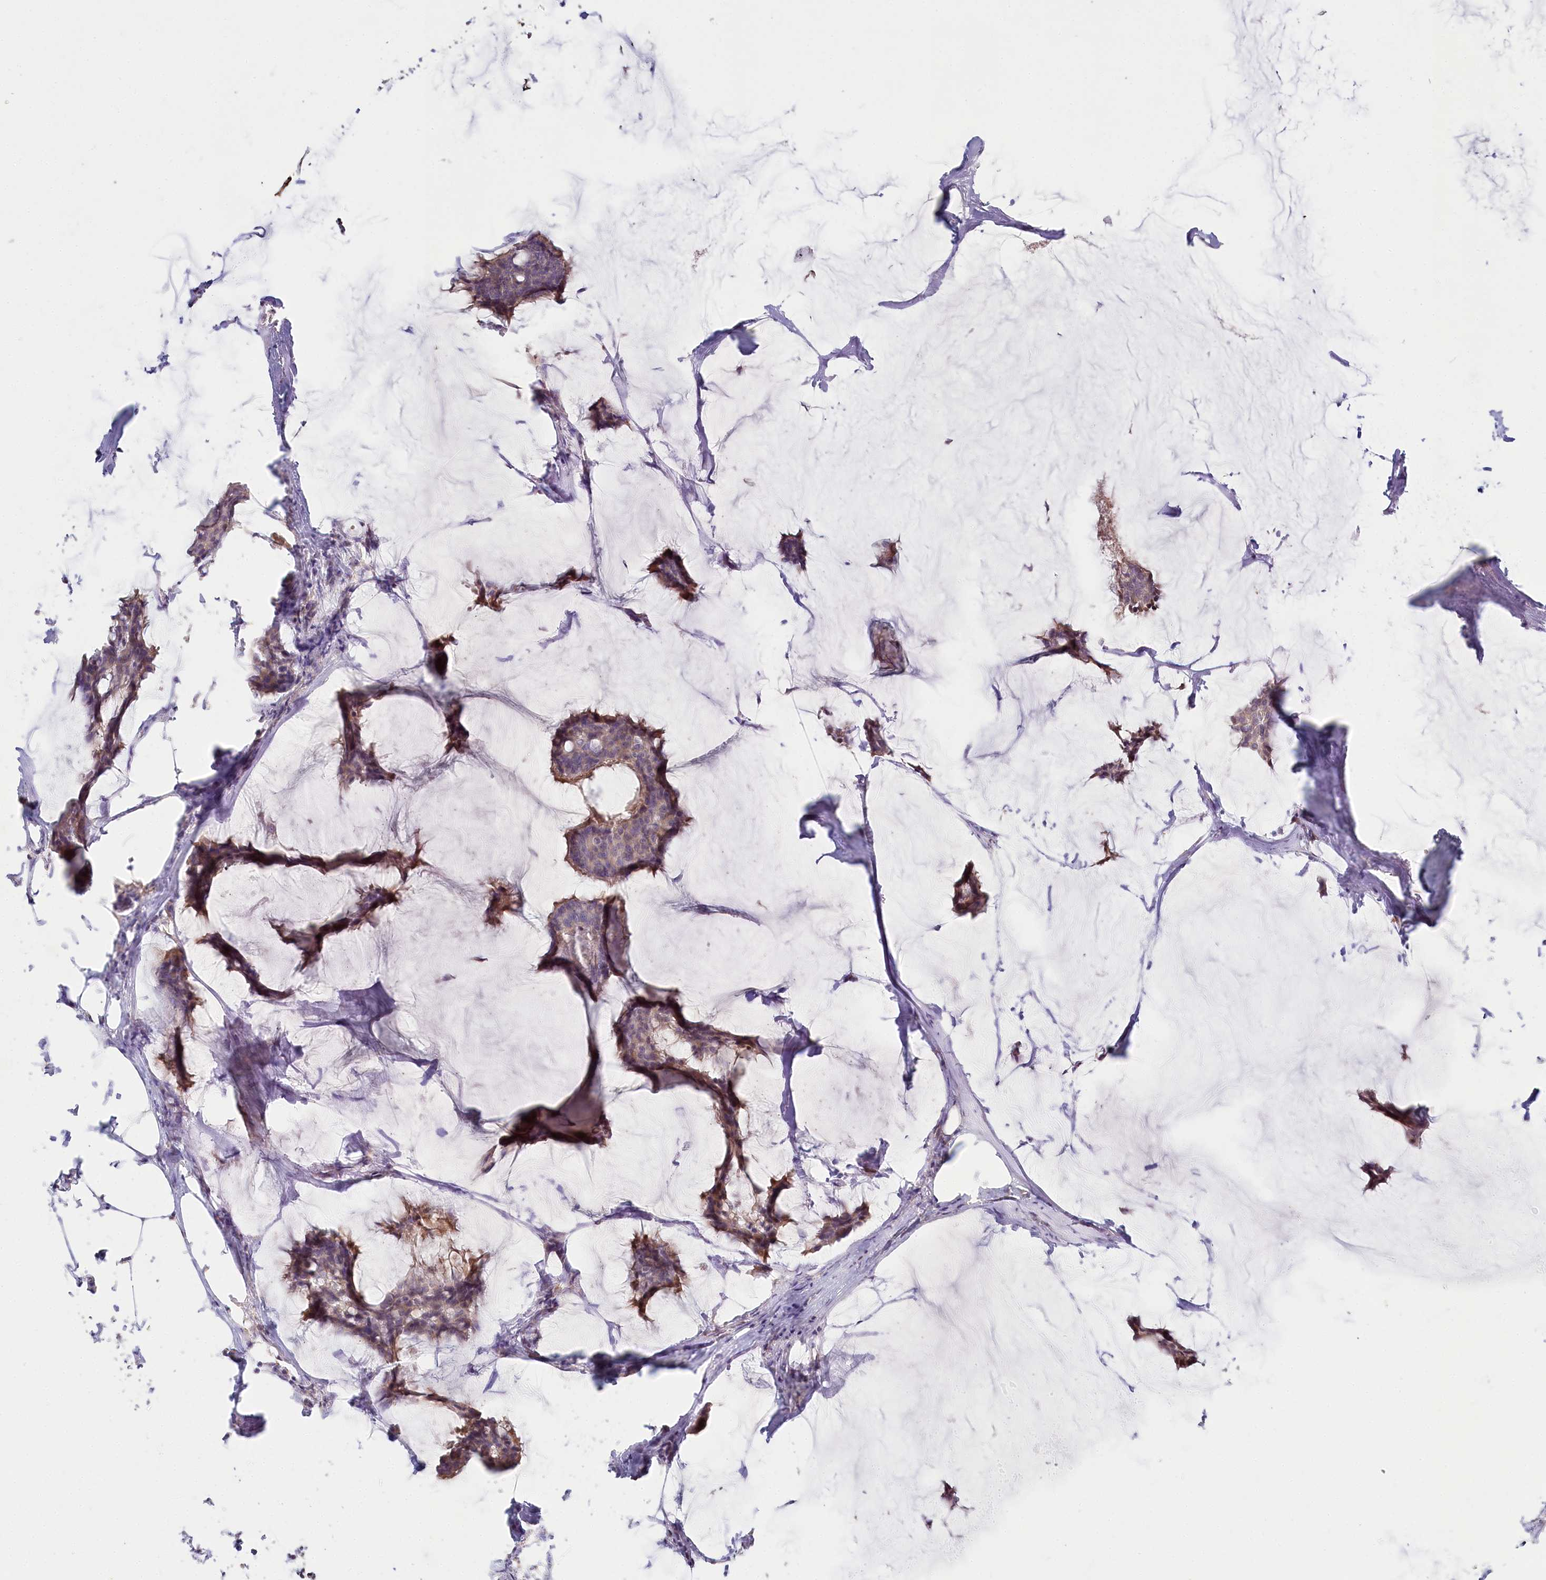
{"staining": {"intensity": "weak", "quantity": "25%-75%", "location": "cytoplasmic/membranous"}, "tissue": "breast cancer", "cell_type": "Tumor cells", "image_type": "cancer", "snomed": [{"axis": "morphology", "description": "Duct carcinoma"}, {"axis": "topography", "description": "Breast"}], "caption": "A brown stain labels weak cytoplasmic/membranous positivity of a protein in invasive ductal carcinoma (breast) tumor cells.", "gene": "DAPK1", "patient": {"sex": "female", "age": 93}}